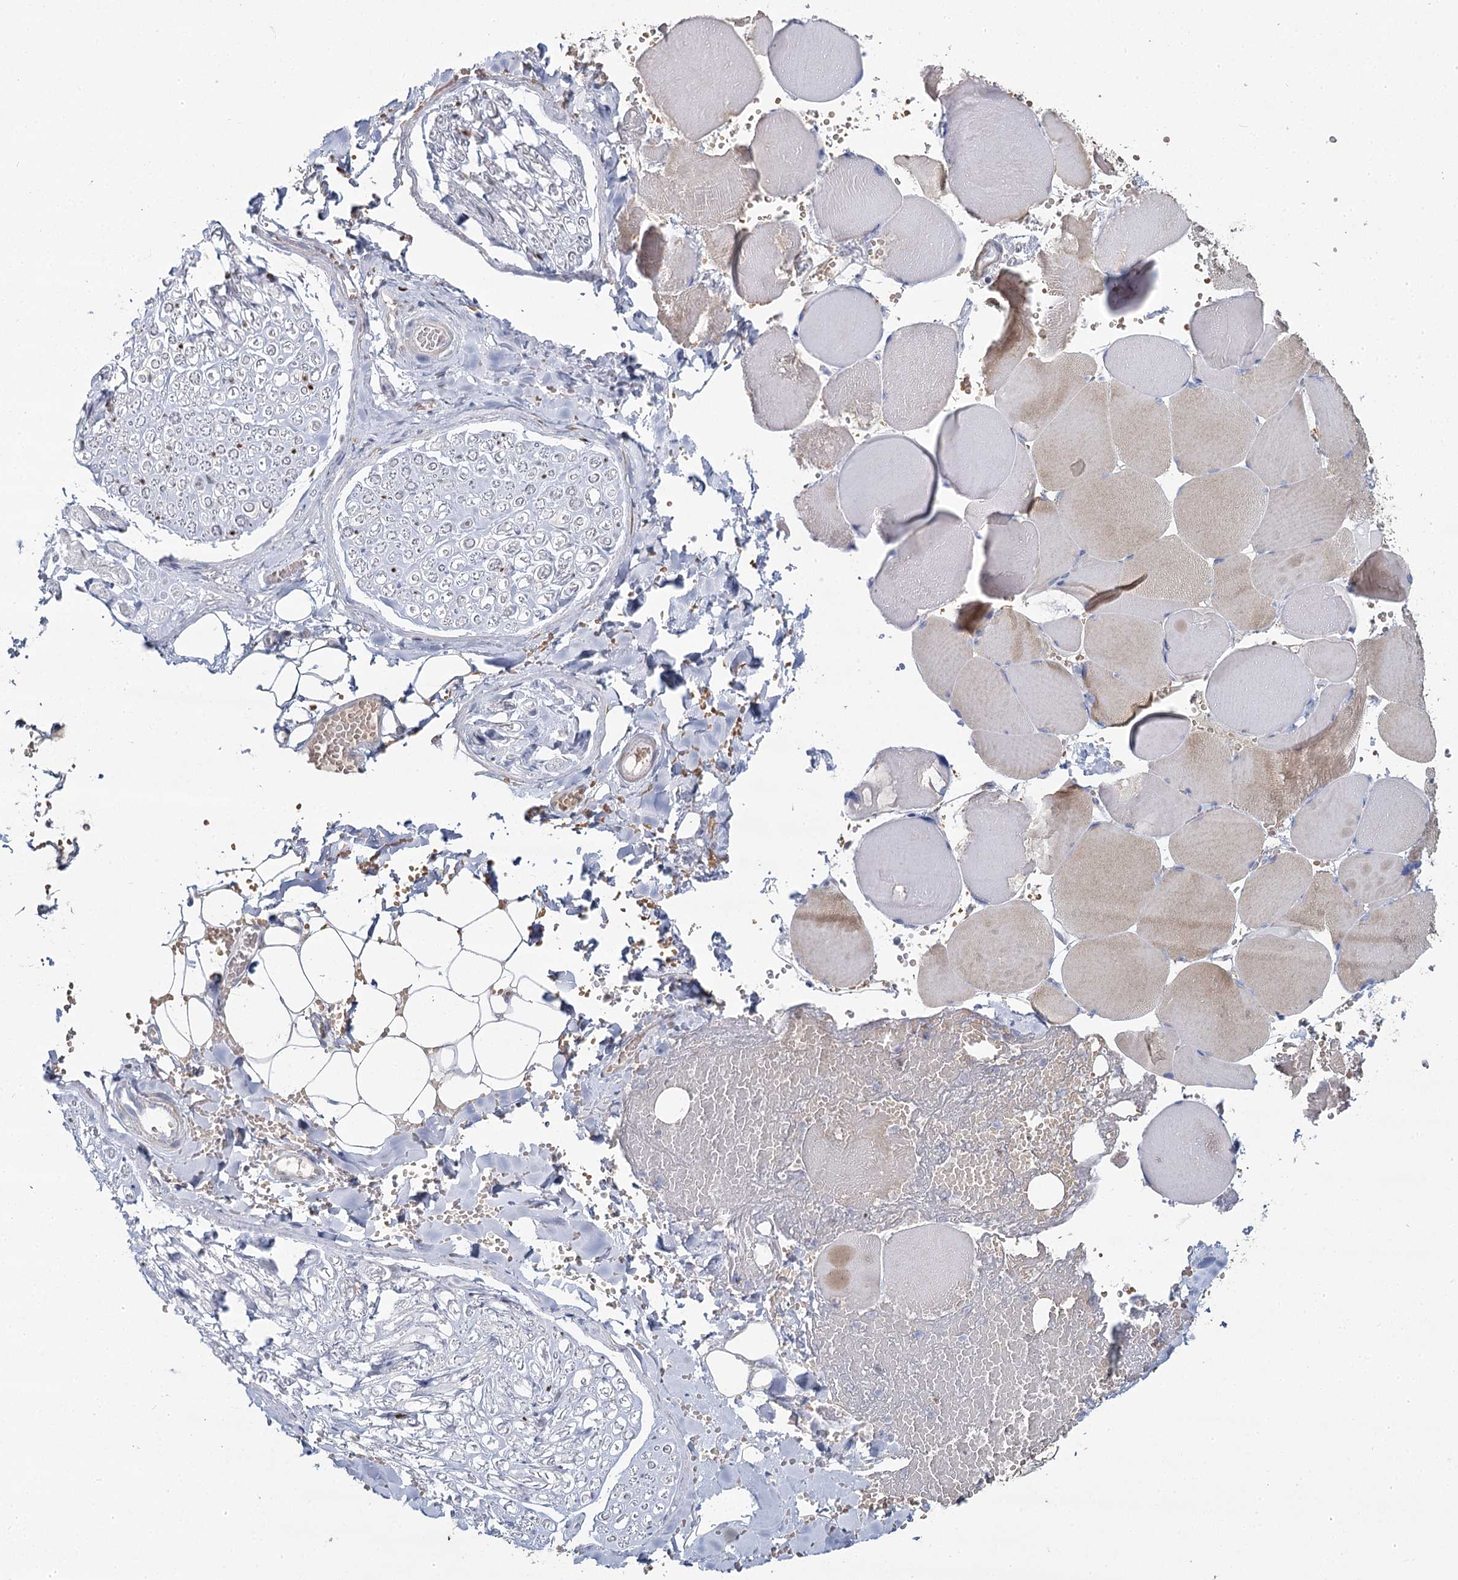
{"staining": {"intensity": "negative", "quantity": "none", "location": "none"}, "tissue": "adipose tissue", "cell_type": "Adipocytes", "image_type": "normal", "snomed": [{"axis": "morphology", "description": "Normal tissue, NOS"}, {"axis": "topography", "description": "Skeletal muscle"}, {"axis": "topography", "description": "Peripheral nerve tissue"}], "caption": "The IHC image has no significant positivity in adipocytes of adipose tissue. (DAB IHC, high magnification).", "gene": "IGSF3", "patient": {"sex": "female", "age": 55}}